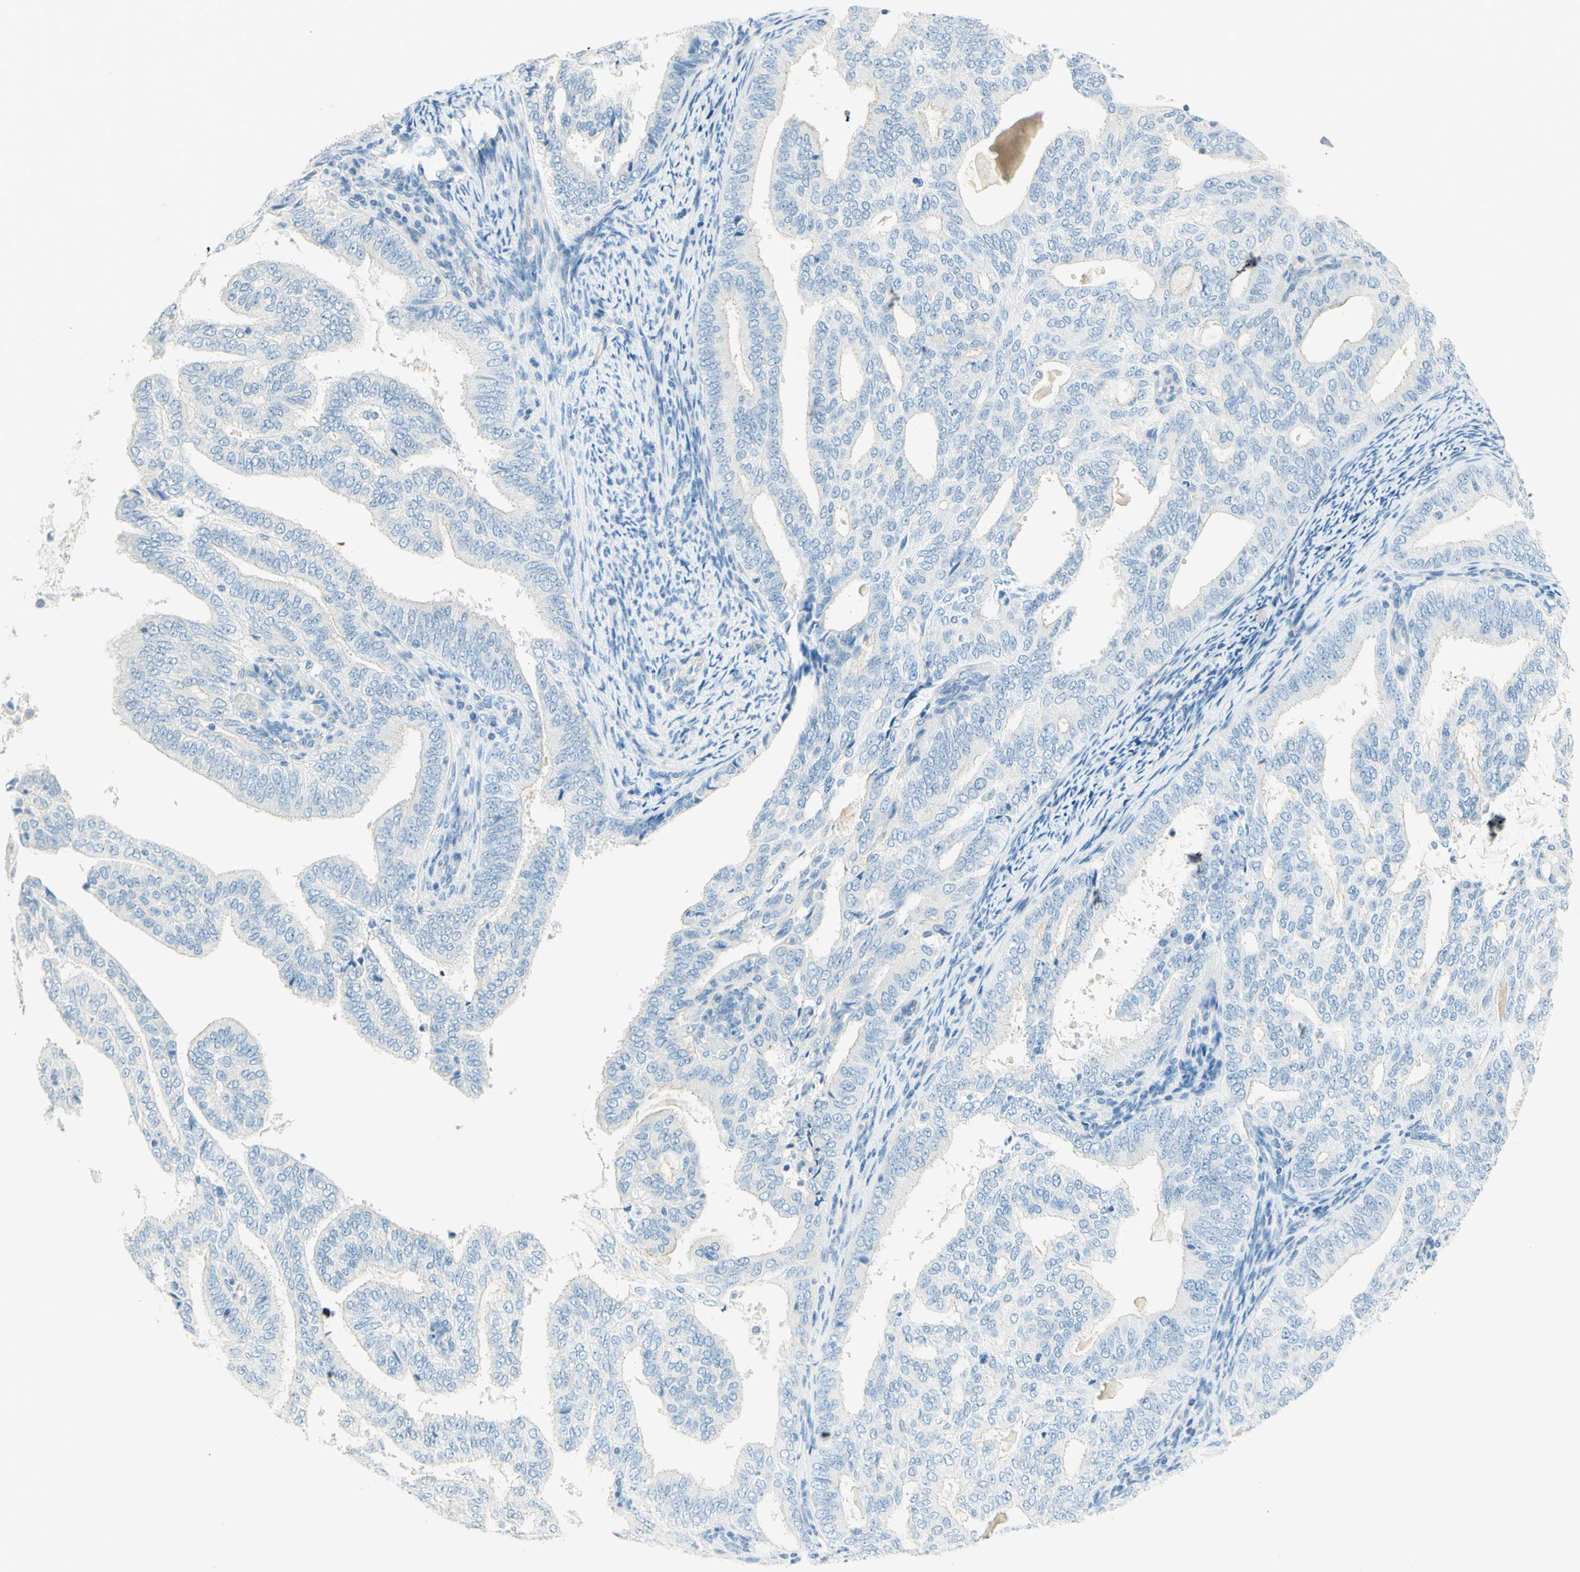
{"staining": {"intensity": "negative", "quantity": "none", "location": "none"}, "tissue": "endometrial cancer", "cell_type": "Tumor cells", "image_type": "cancer", "snomed": [{"axis": "morphology", "description": "Adenocarcinoma, NOS"}, {"axis": "topography", "description": "Endometrium"}], "caption": "Immunohistochemistry (IHC) of human endometrial cancer (adenocarcinoma) shows no expression in tumor cells.", "gene": "TMEM132D", "patient": {"sex": "female", "age": 58}}